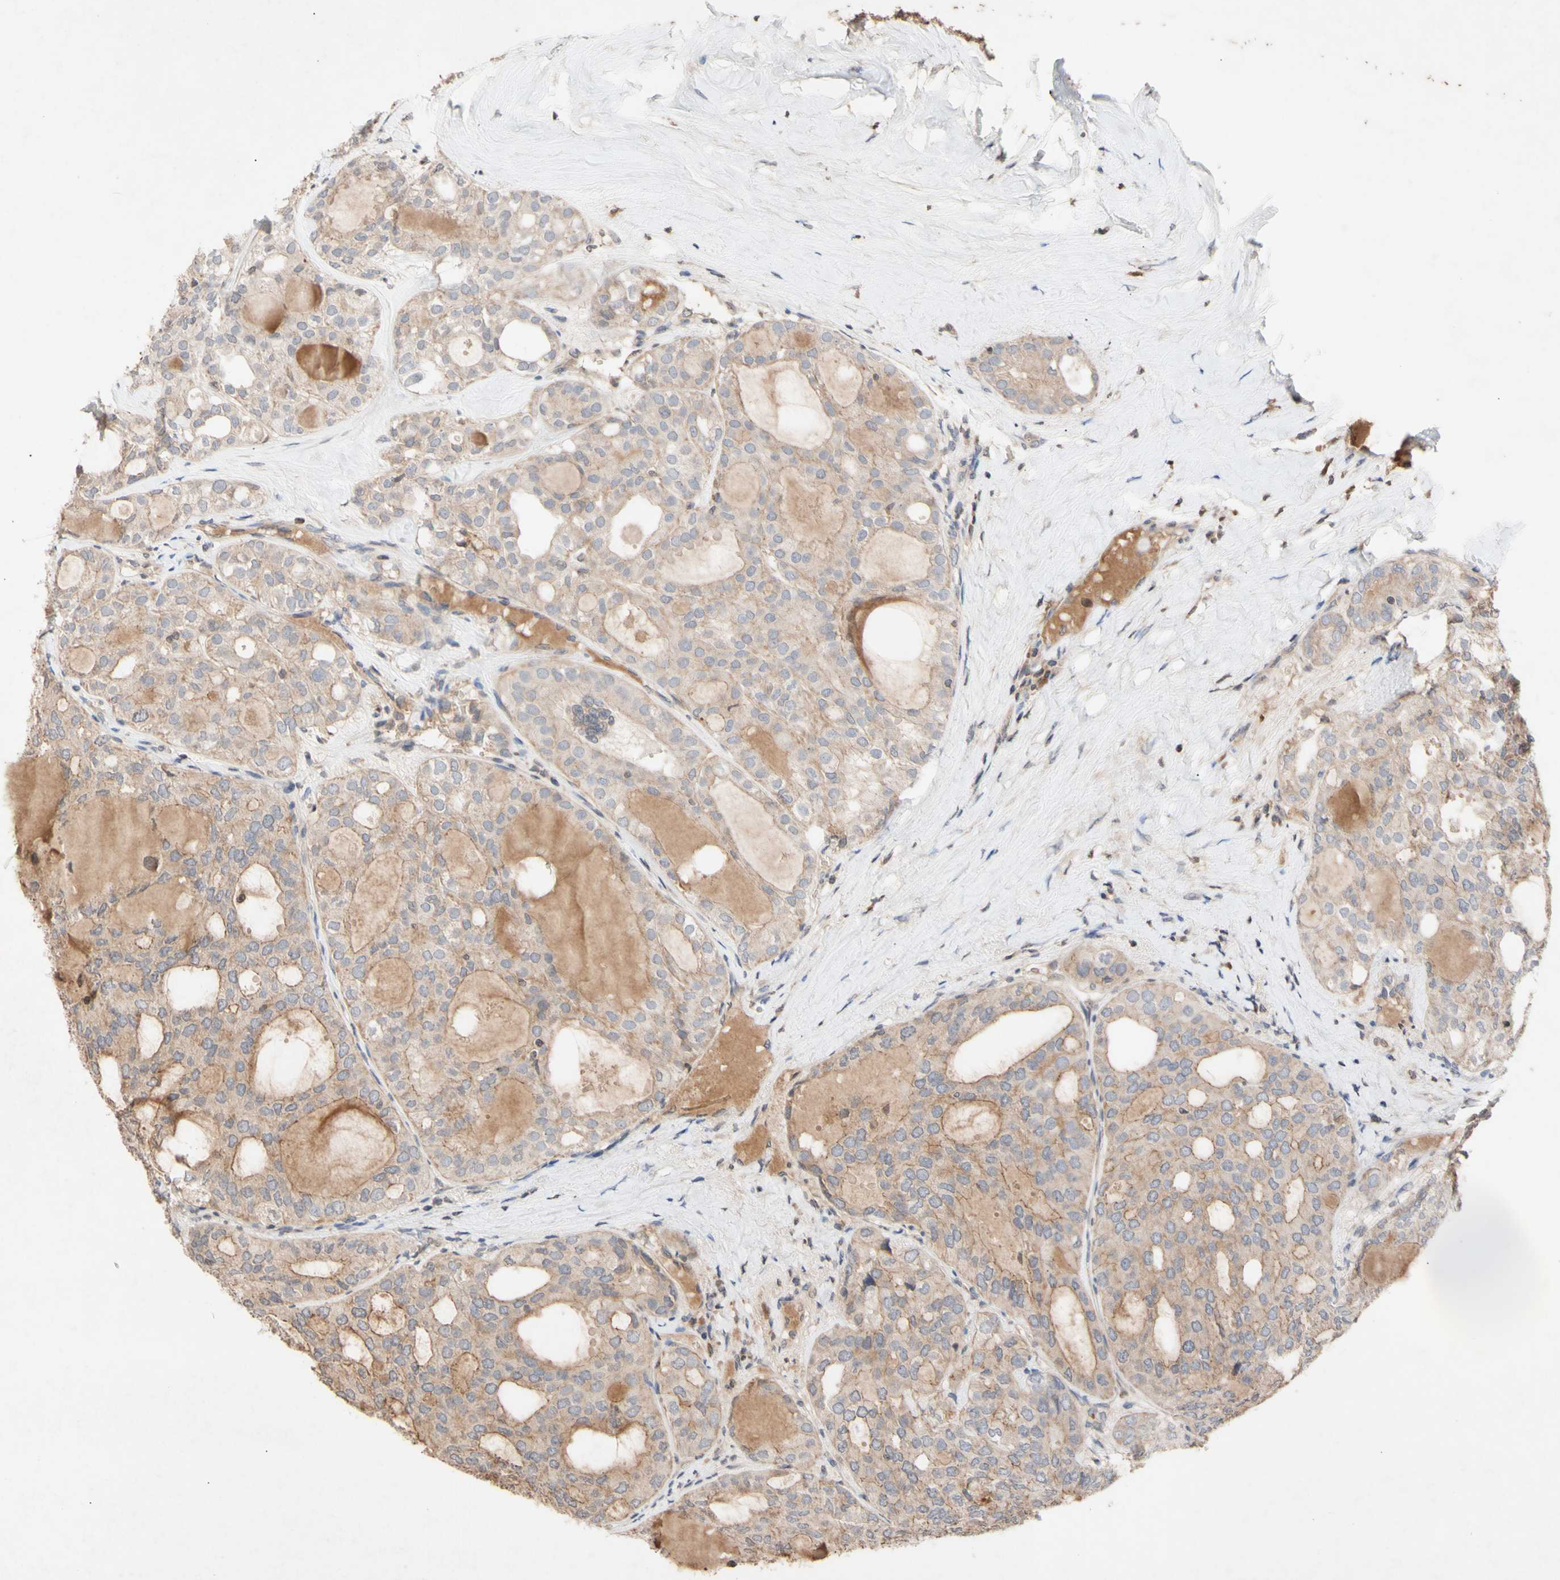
{"staining": {"intensity": "weak", "quantity": ">75%", "location": "cytoplasmic/membranous"}, "tissue": "thyroid cancer", "cell_type": "Tumor cells", "image_type": "cancer", "snomed": [{"axis": "morphology", "description": "Follicular adenoma carcinoma, NOS"}, {"axis": "topography", "description": "Thyroid gland"}], "caption": "Weak cytoplasmic/membranous staining for a protein is seen in approximately >75% of tumor cells of thyroid cancer using IHC.", "gene": "NECTIN3", "patient": {"sex": "male", "age": 75}}